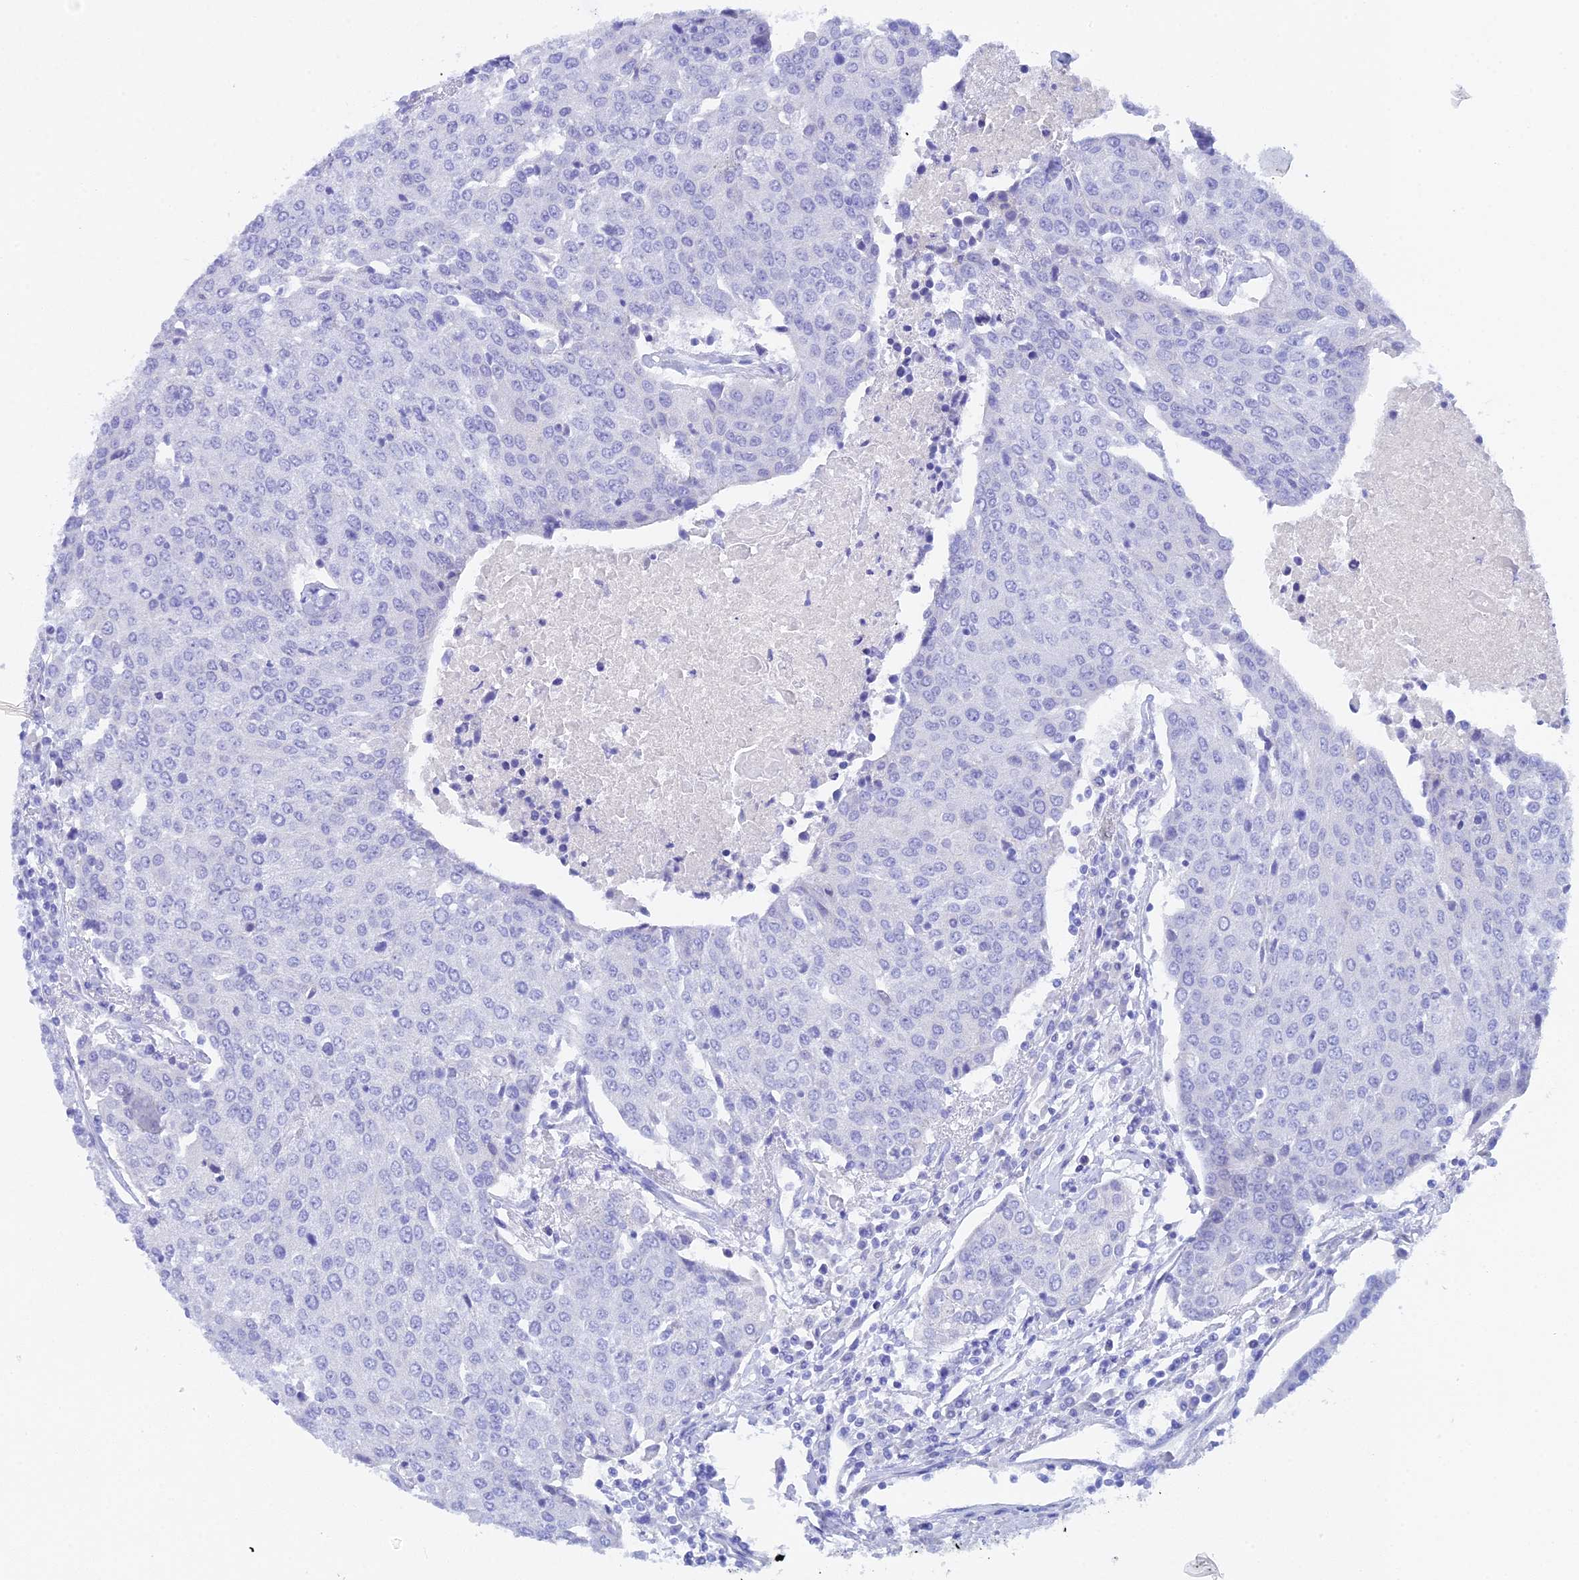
{"staining": {"intensity": "negative", "quantity": "none", "location": "none"}, "tissue": "urothelial cancer", "cell_type": "Tumor cells", "image_type": "cancer", "snomed": [{"axis": "morphology", "description": "Urothelial carcinoma, High grade"}, {"axis": "topography", "description": "Urinary bladder"}], "caption": "Immunohistochemistry image of human high-grade urothelial carcinoma stained for a protein (brown), which reveals no positivity in tumor cells.", "gene": "REG1A", "patient": {"sex": "female", "age": 85}}